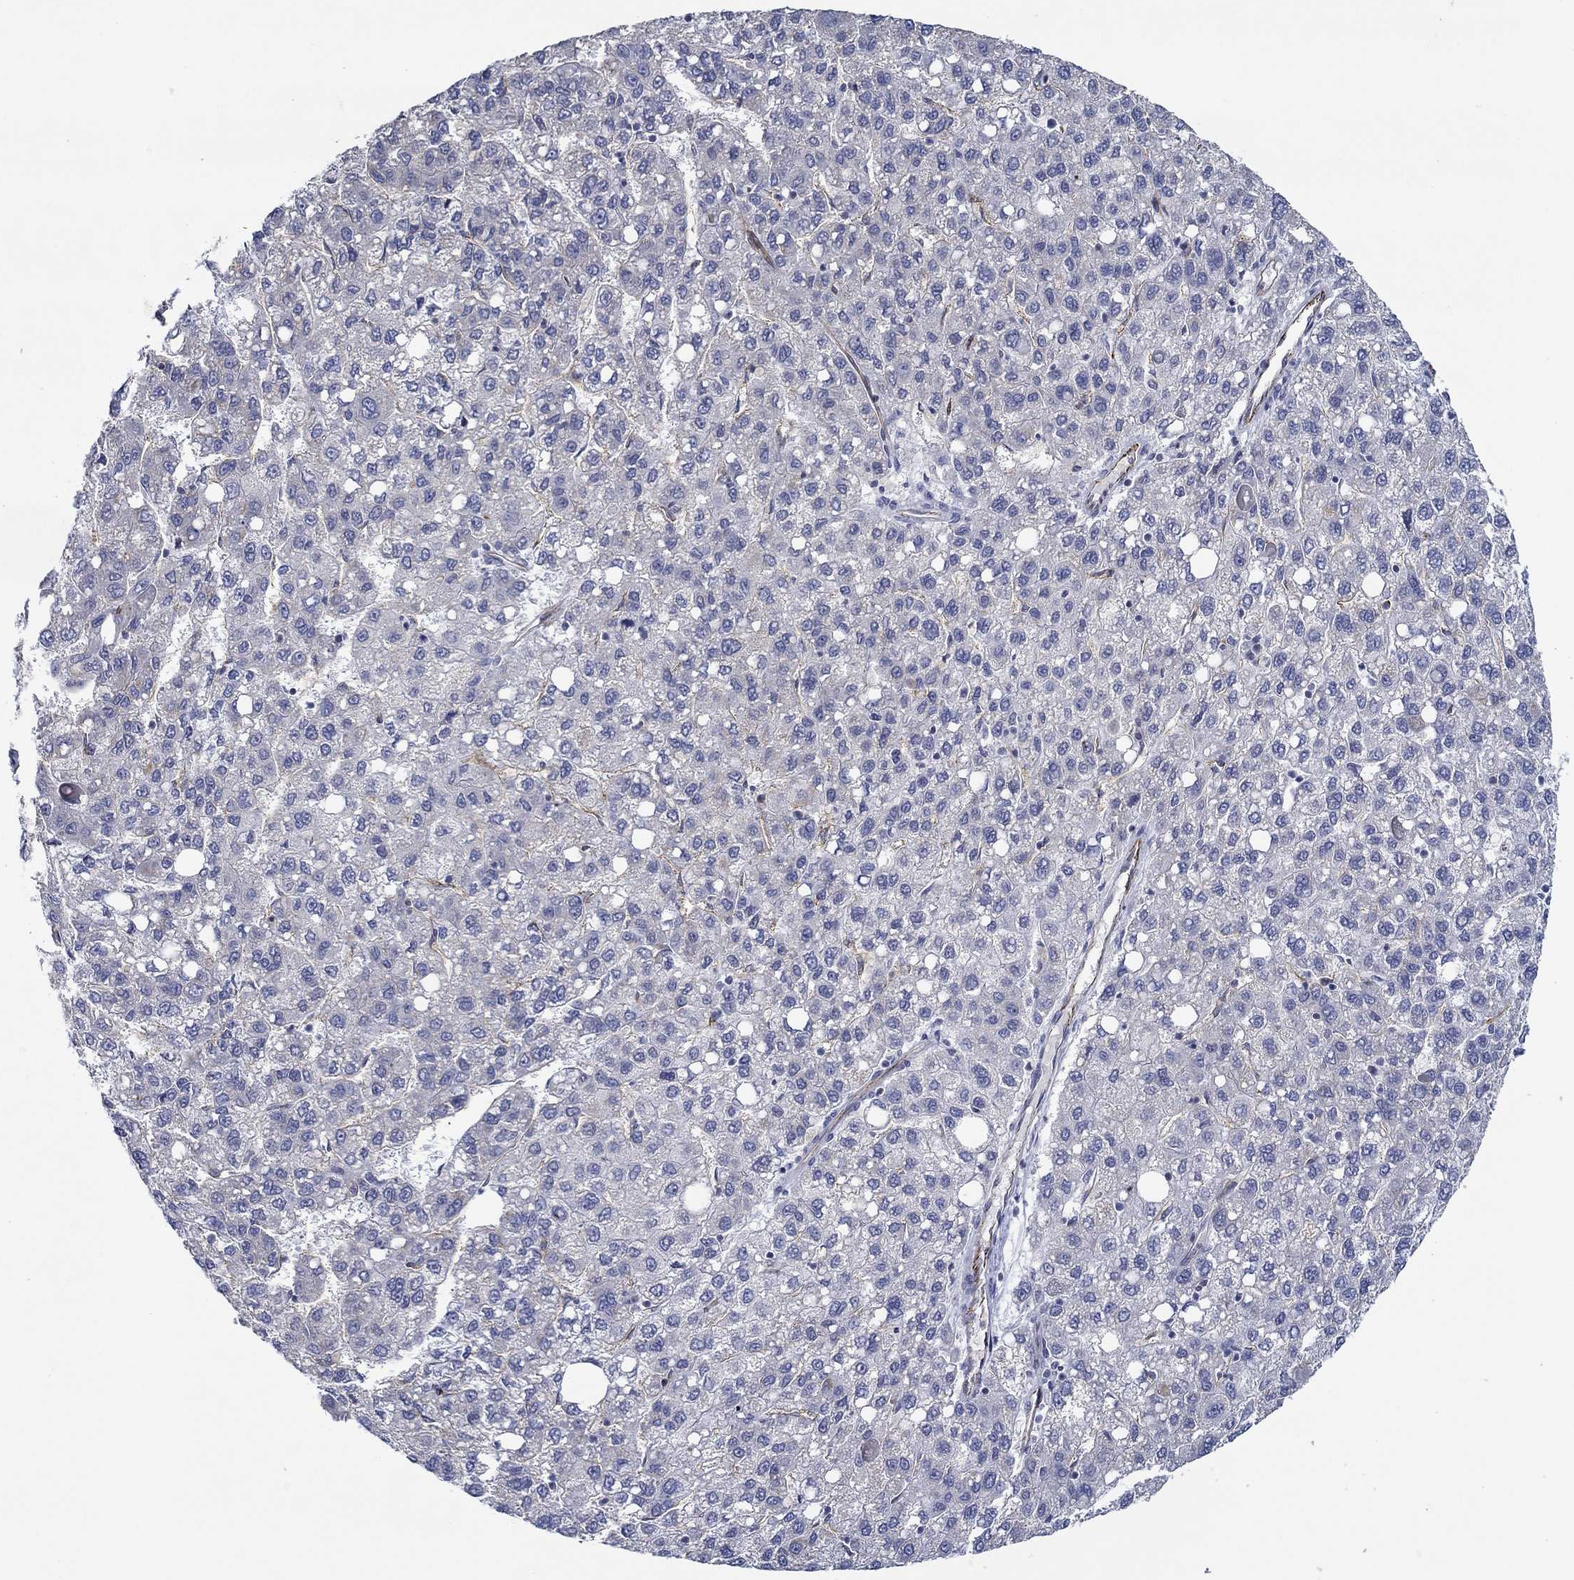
{"staining": {"intensity": "negative", "quantity": "none", "location": "none"}, "tissue": "liver cancer", "cell_type": "Tumor cells", "image_type": "cancer", "snomed": [{"axis": "morphology", "description": "Carcinoma, Hepatocellular, NOS"}, {"axis": "topography", "description": "Liver"}], "caption": "High power microscopy micrograph of an immunohistochemistry micrograph of liver cancer (hepatocellular carcinoma), revealing no significant positivity in tumor cells.", "gene": "GJA5", "patient": {"sex": "female", "age": 82}}